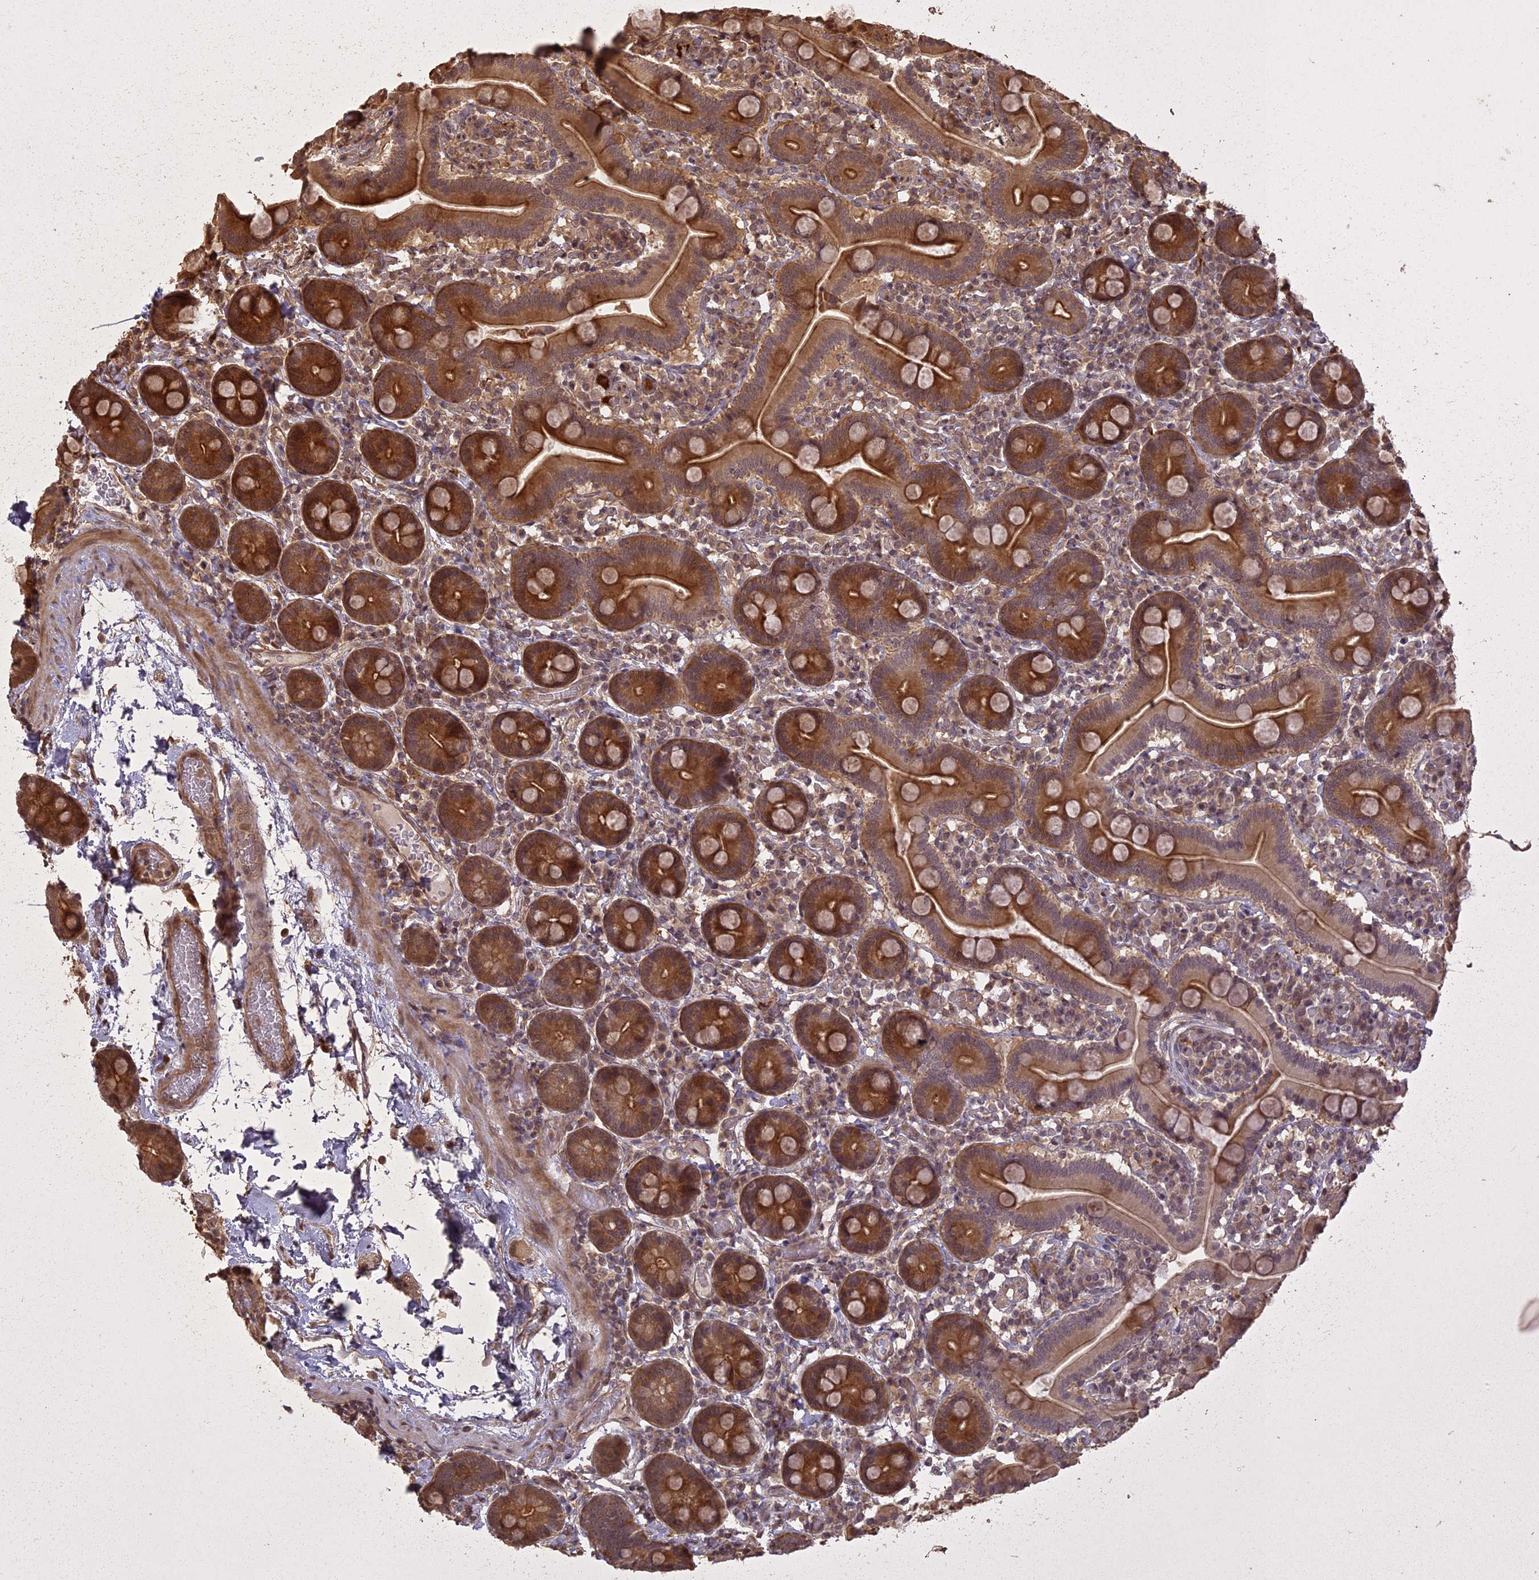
{"staining": {"intensity": "moderate", "quantity": ">75%", "location": "cytoplasmic/membranous"}, "tissue": "duodenum", "cell_type": "Glandular cells", "image_type": "normal", "snomed": [{"axis": "morphology", "description": "Normal tissue, NOS"}, {"axis": "topography", "description": "Duodenum"}], "caption": "DAB immunohistochemical staining of normal duodenum demonstrates moderate cytoplasmic/membranous protein staining in about >75% of glandular cells.", "gene": "LIN37", "patient": {"sex": "male", "age": 55}}